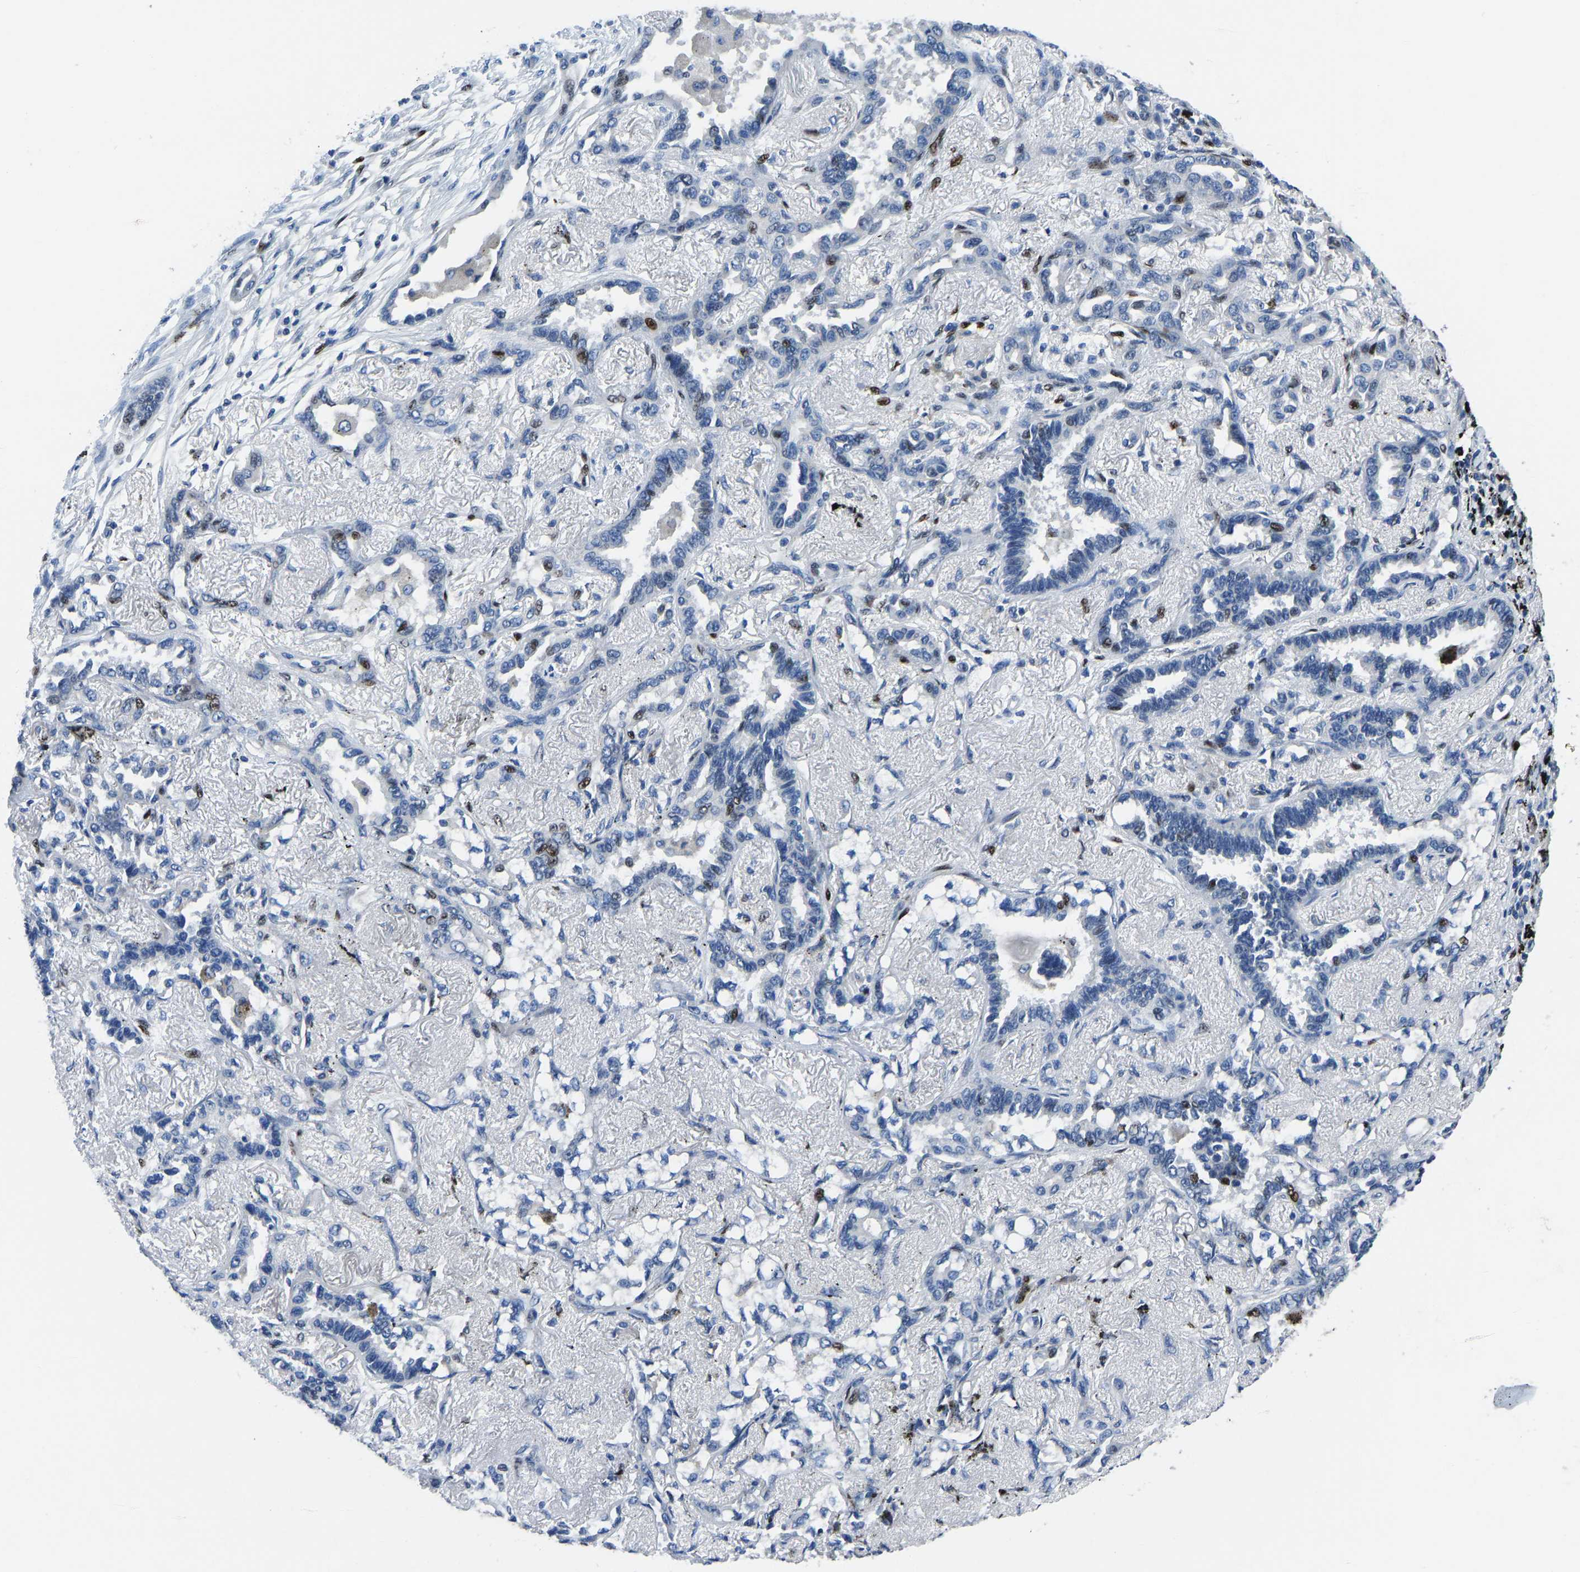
{"staining": {"intensity": "negative", "quantity": "none", "location": "none"}, "tissue": "lung cancer", "cell_type": "Tumor cells", "image_type": "cancer", "snomed": [{"axis": "morphology", "description": "Adenocarcinoma, NOS"}, {"axis": "topography", "description": "Lung"}], "caption": "Tumor cells are negative for brown protein staining in lung cancer.", "gene": "EGR1", "patient": {"sex": "male", "age": 59}}